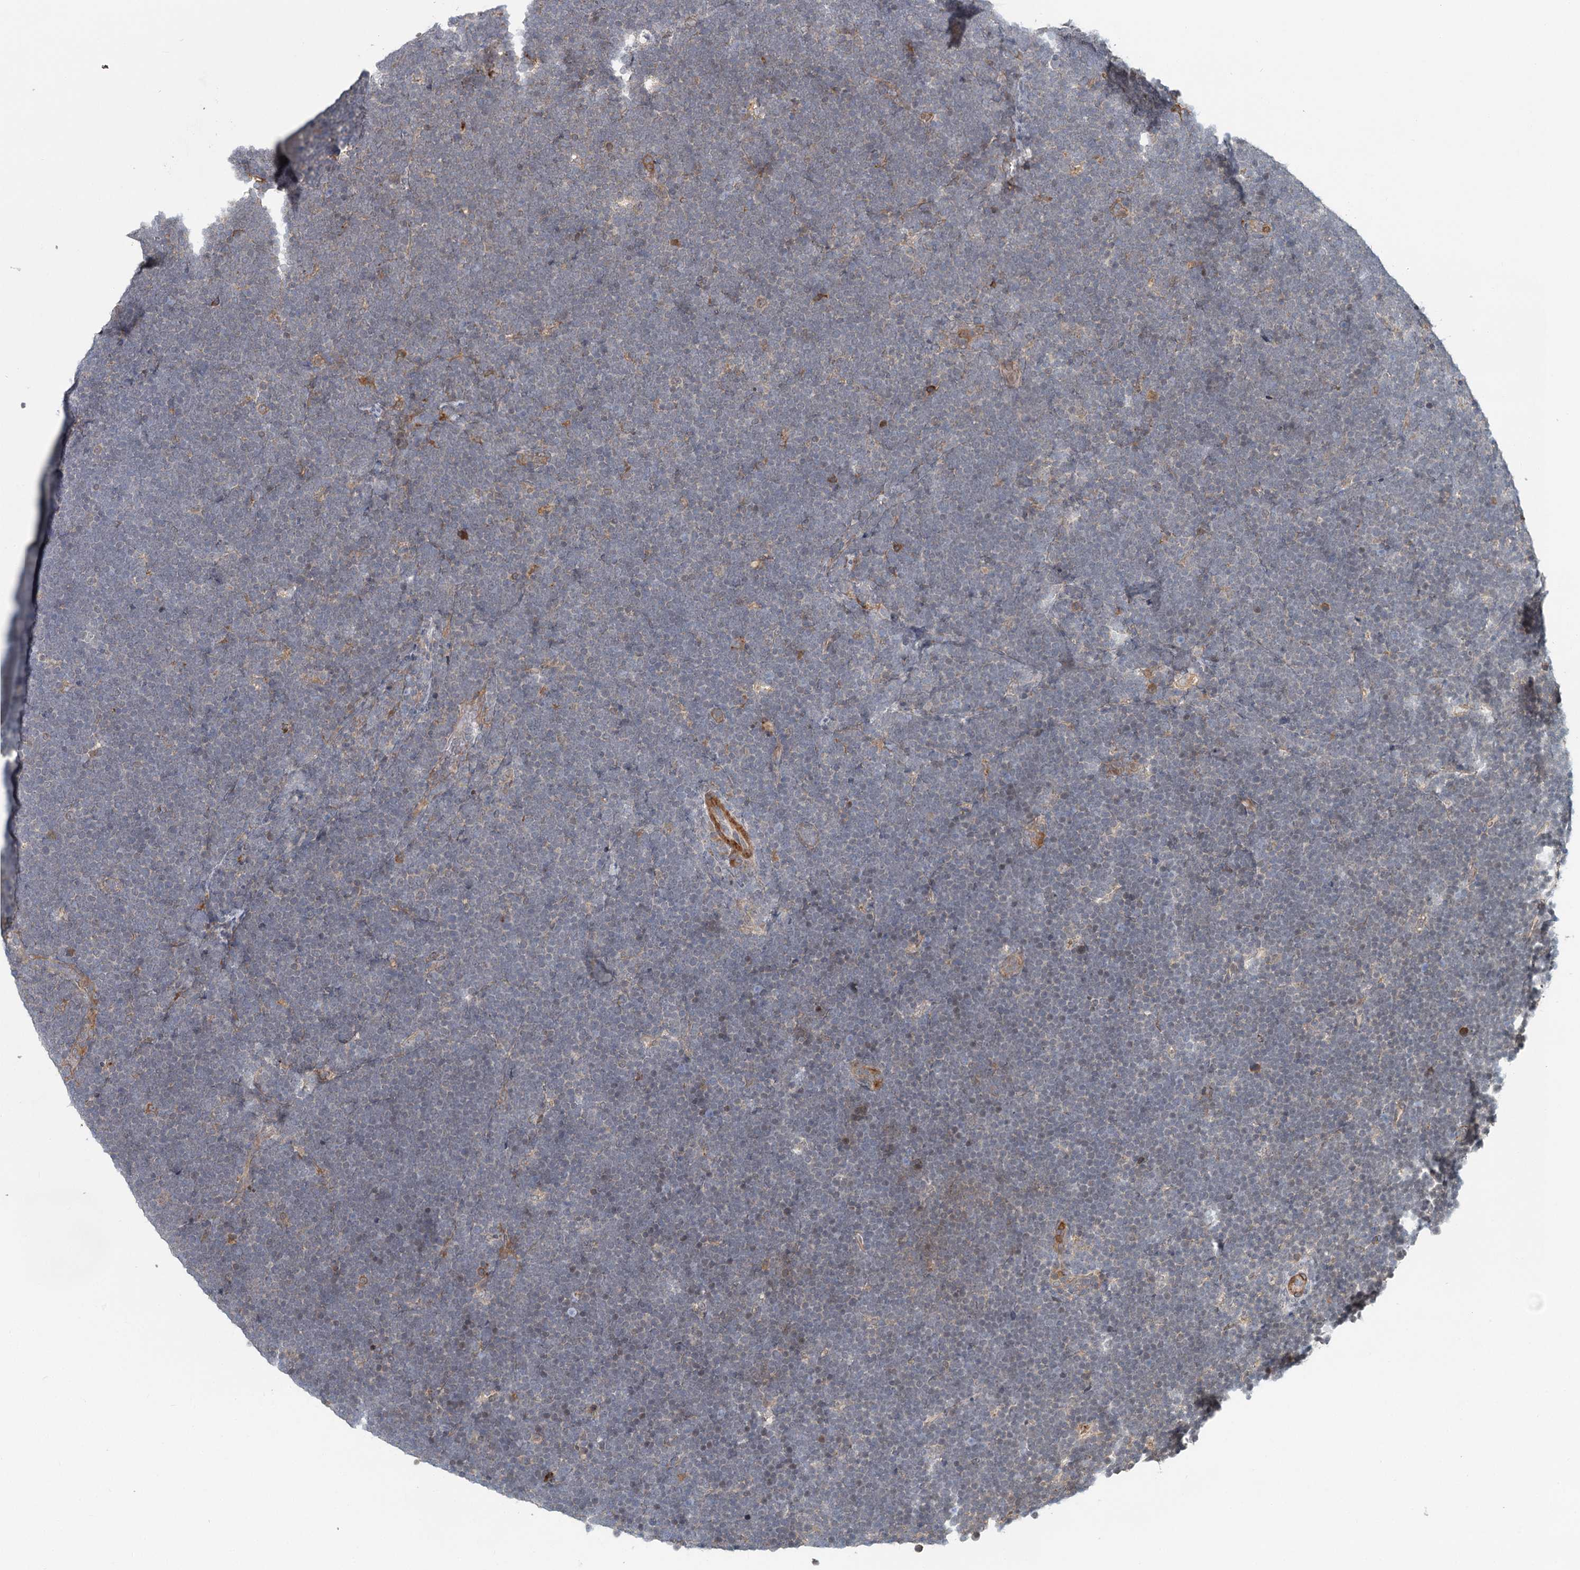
{"staining": {"intensity": "negative", "quantity": "none", "location": "none"}, "tissue": "lymphoma", "cell_type": "Tumor cells", "image_type": "cancer", "snomed": [{"axis": "morphology", "description": "Malignant lymphoma, non-Hodgkin's type, High grade"}, {"axis": "topography", "description": "Lymph node"}], "caption": "High magnification brightfield microscopy of lymphoma stained with DAB (3,3'-diaminobenzidine) (brown) and counterstained with hematoxylin (blue): tumor cells show no significant positivity. (Brightfield microscopy of DAB (3,3'-diaminobenzidine) immunohistochemistry at high magnification).", "gene": "RNF111", "patient": {"sex": "male", "age": 13}}